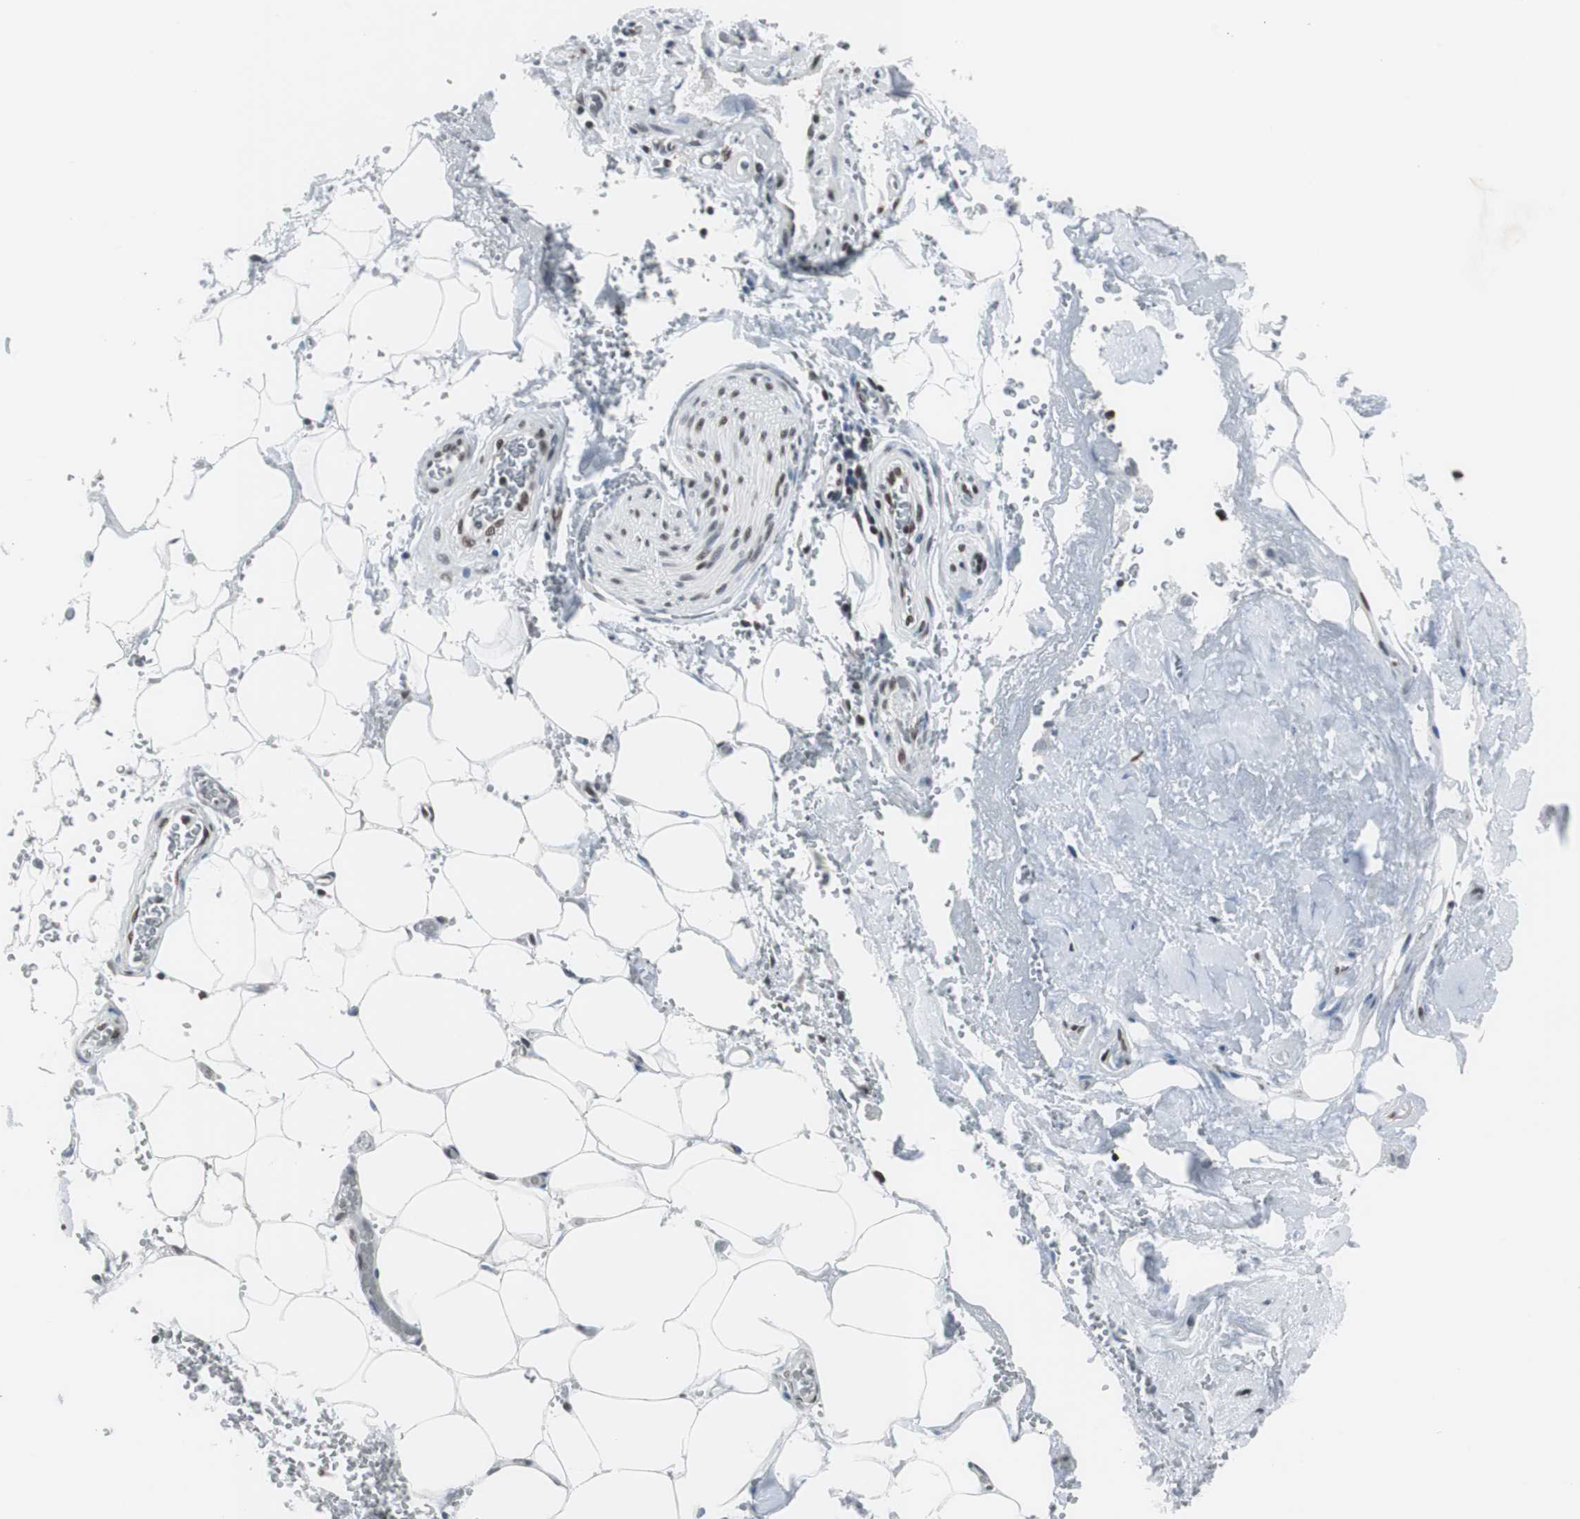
{"staining": {"intensity": "moderate", "quantity": ">75%", "location": "nuclear"}, "tissue": "adipose tissue", "cell_type": "Adipocytes", "image_type": "normal", "snomed": [{"axis": "morphology", "description": "Normal tissue, NOS"}, {"axis": "morphology", "description": "Cholangiocarcinoma"}, {"axis": "topography", "description": "Liver"}, {"axis": "topography", "description": "Peripheral nerve tissue"}], "caption": "High-power microscopy captured an IHC micrograph of unremarkable adipose tissue, revealing moderate nuclear expression in approximately >75% of adipocytes. Nuclei are stained in blue.", "gene": "XRCC1", "patient": {"sex": "male", "age": 50}}